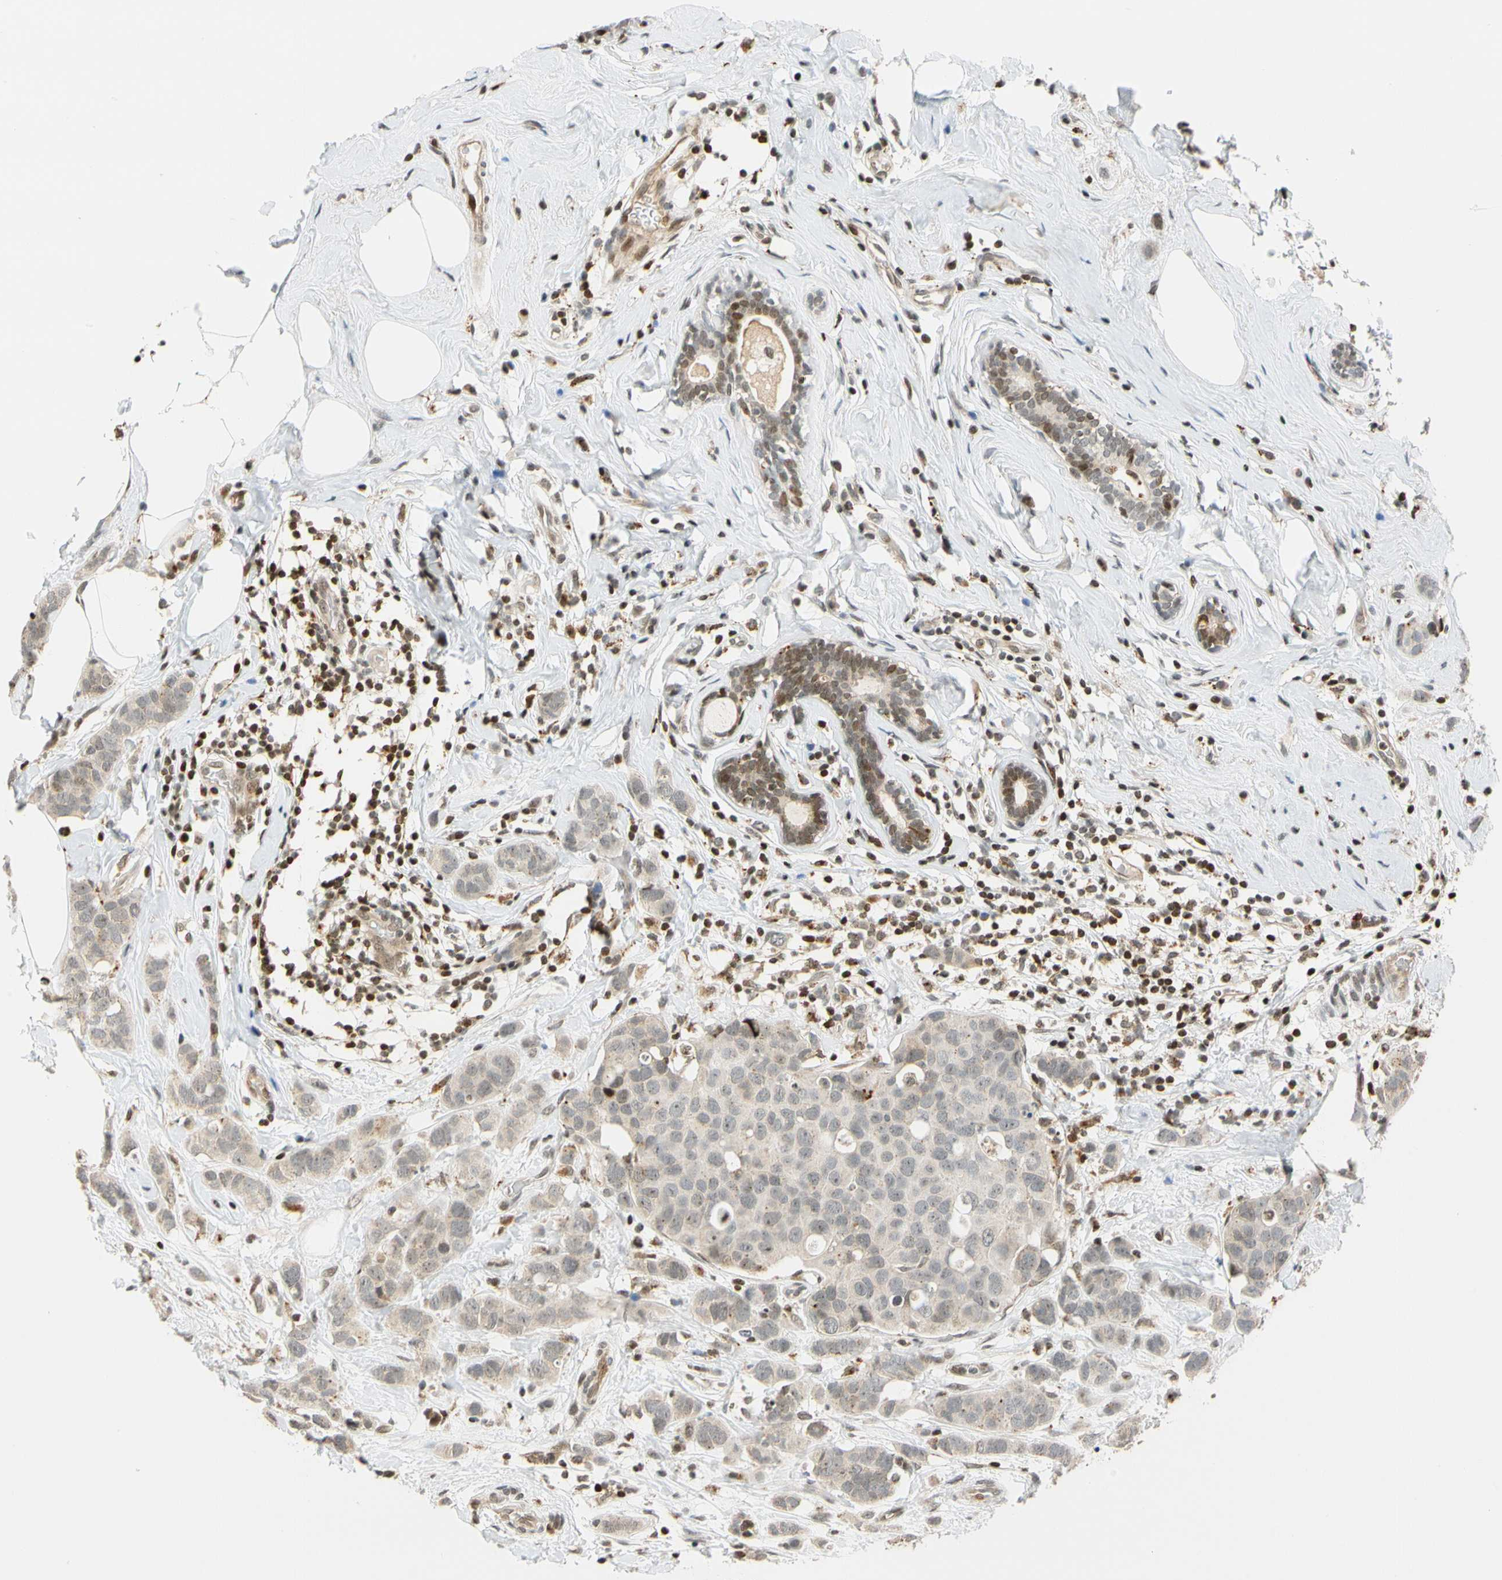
{"staining": {"intensity": "weak", "quantity": "<25%", "location": "cytoplasmic/membranous"}, "tissue": "breast cancer", "cell_type": "Tumor cells", "image_type": "cancer", "snomed": [{"axis": "morphology", "description": "Normal tissue, NOS"}, {"axis": "morphology", "description": "Duct carcinoma"}, {"axis": "topography", "description": "Breast"}], "caption": "Tumor cells show no significant protein staining in breast invasive ductal carcinoma.", "gene": "CDK7", "patient": {"sex": "female", "age": 50}}